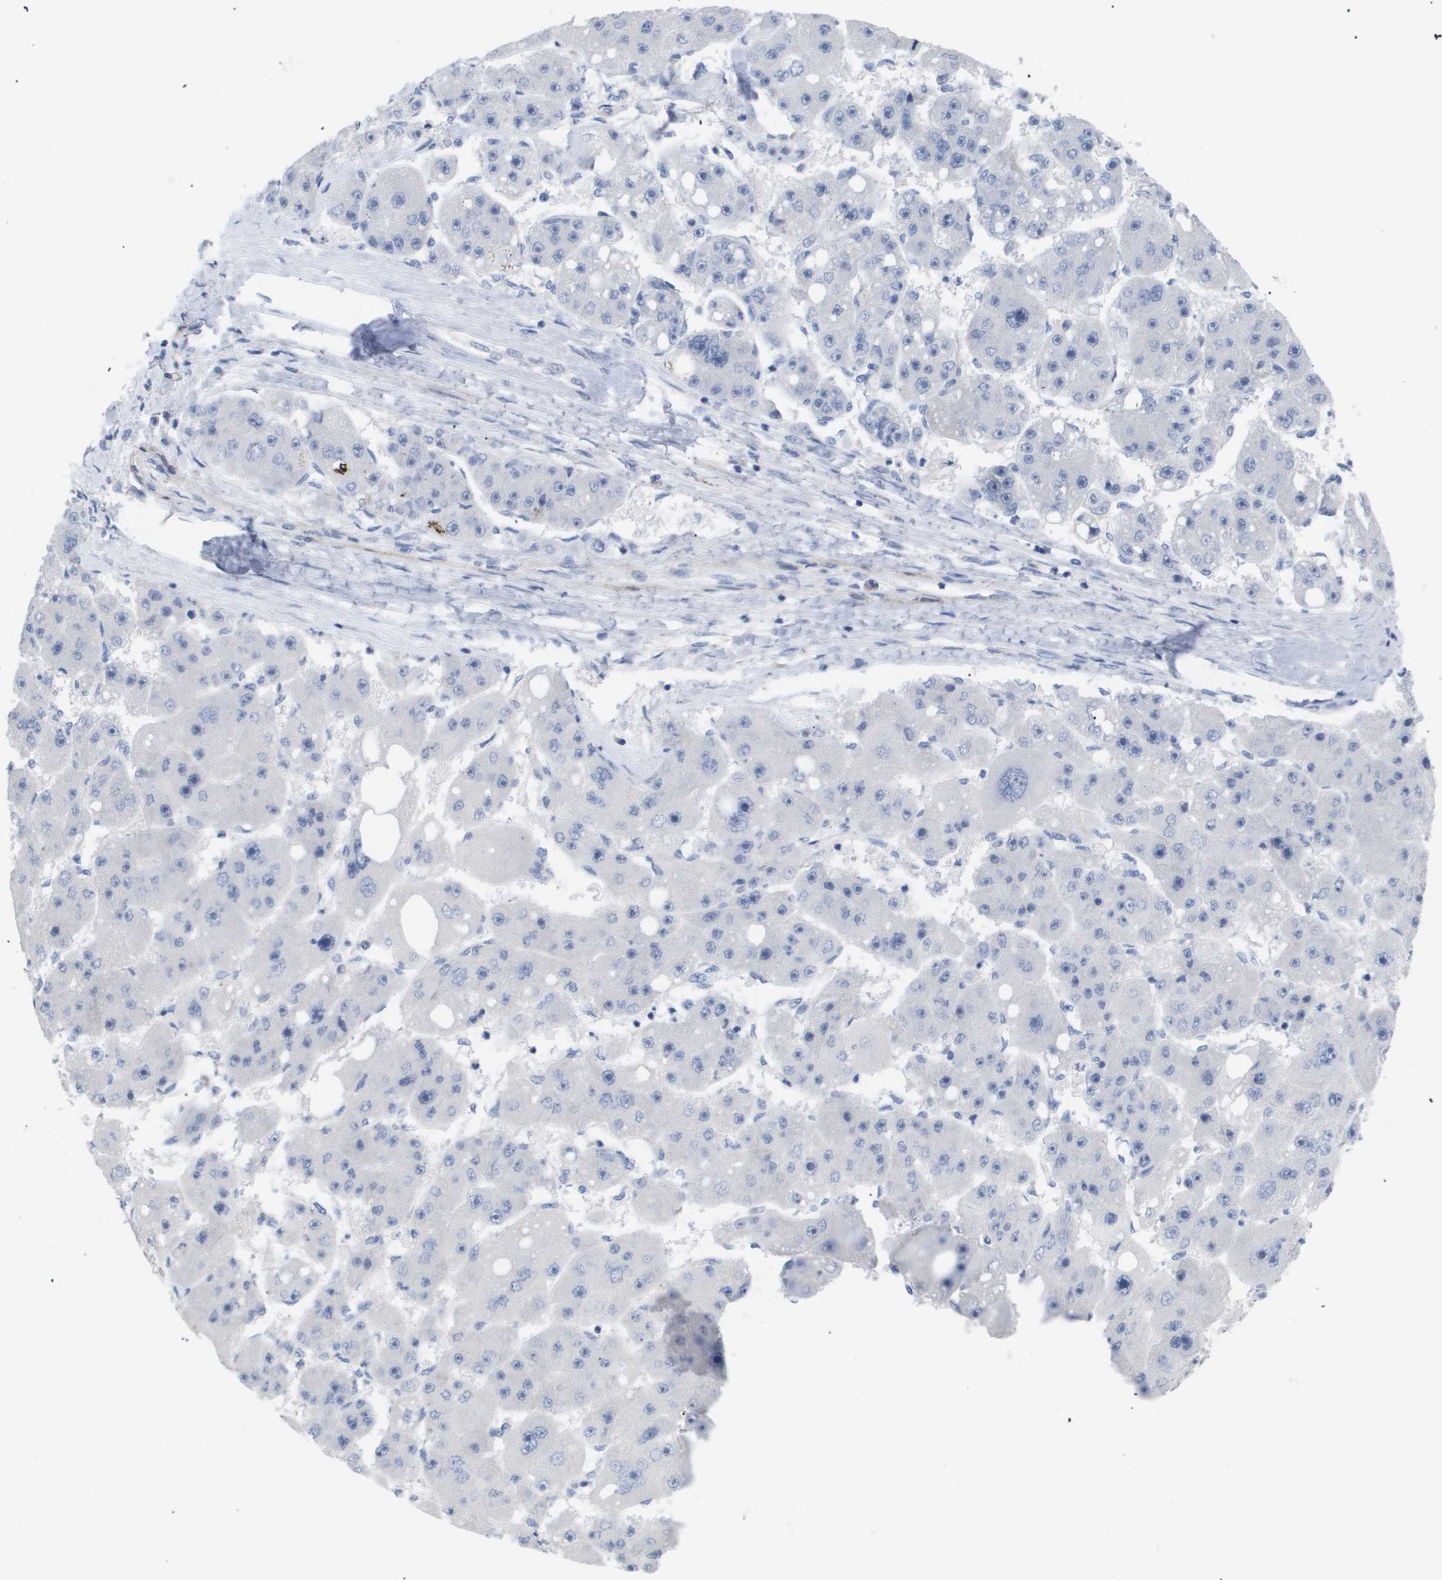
{"staining": {"intensity": "negative", "quantity": "none", "location": "none"}, "tissue": "liver cancer", "cell_type": "Tumor cells", "image_type": "cancer", "snomed": [{"axis": "morphology", "description": "Carcinoma, Hepatocellular, NOS"}, {"axis": "topography", "description": "Liver"}], "caption": "Immunohistochemistry of human liver cancer (hepatocellular carcinoma) reveals no staining in tumor cells.", "gene": "CAV3", "patient": {"sex": "female", "age": 61}}